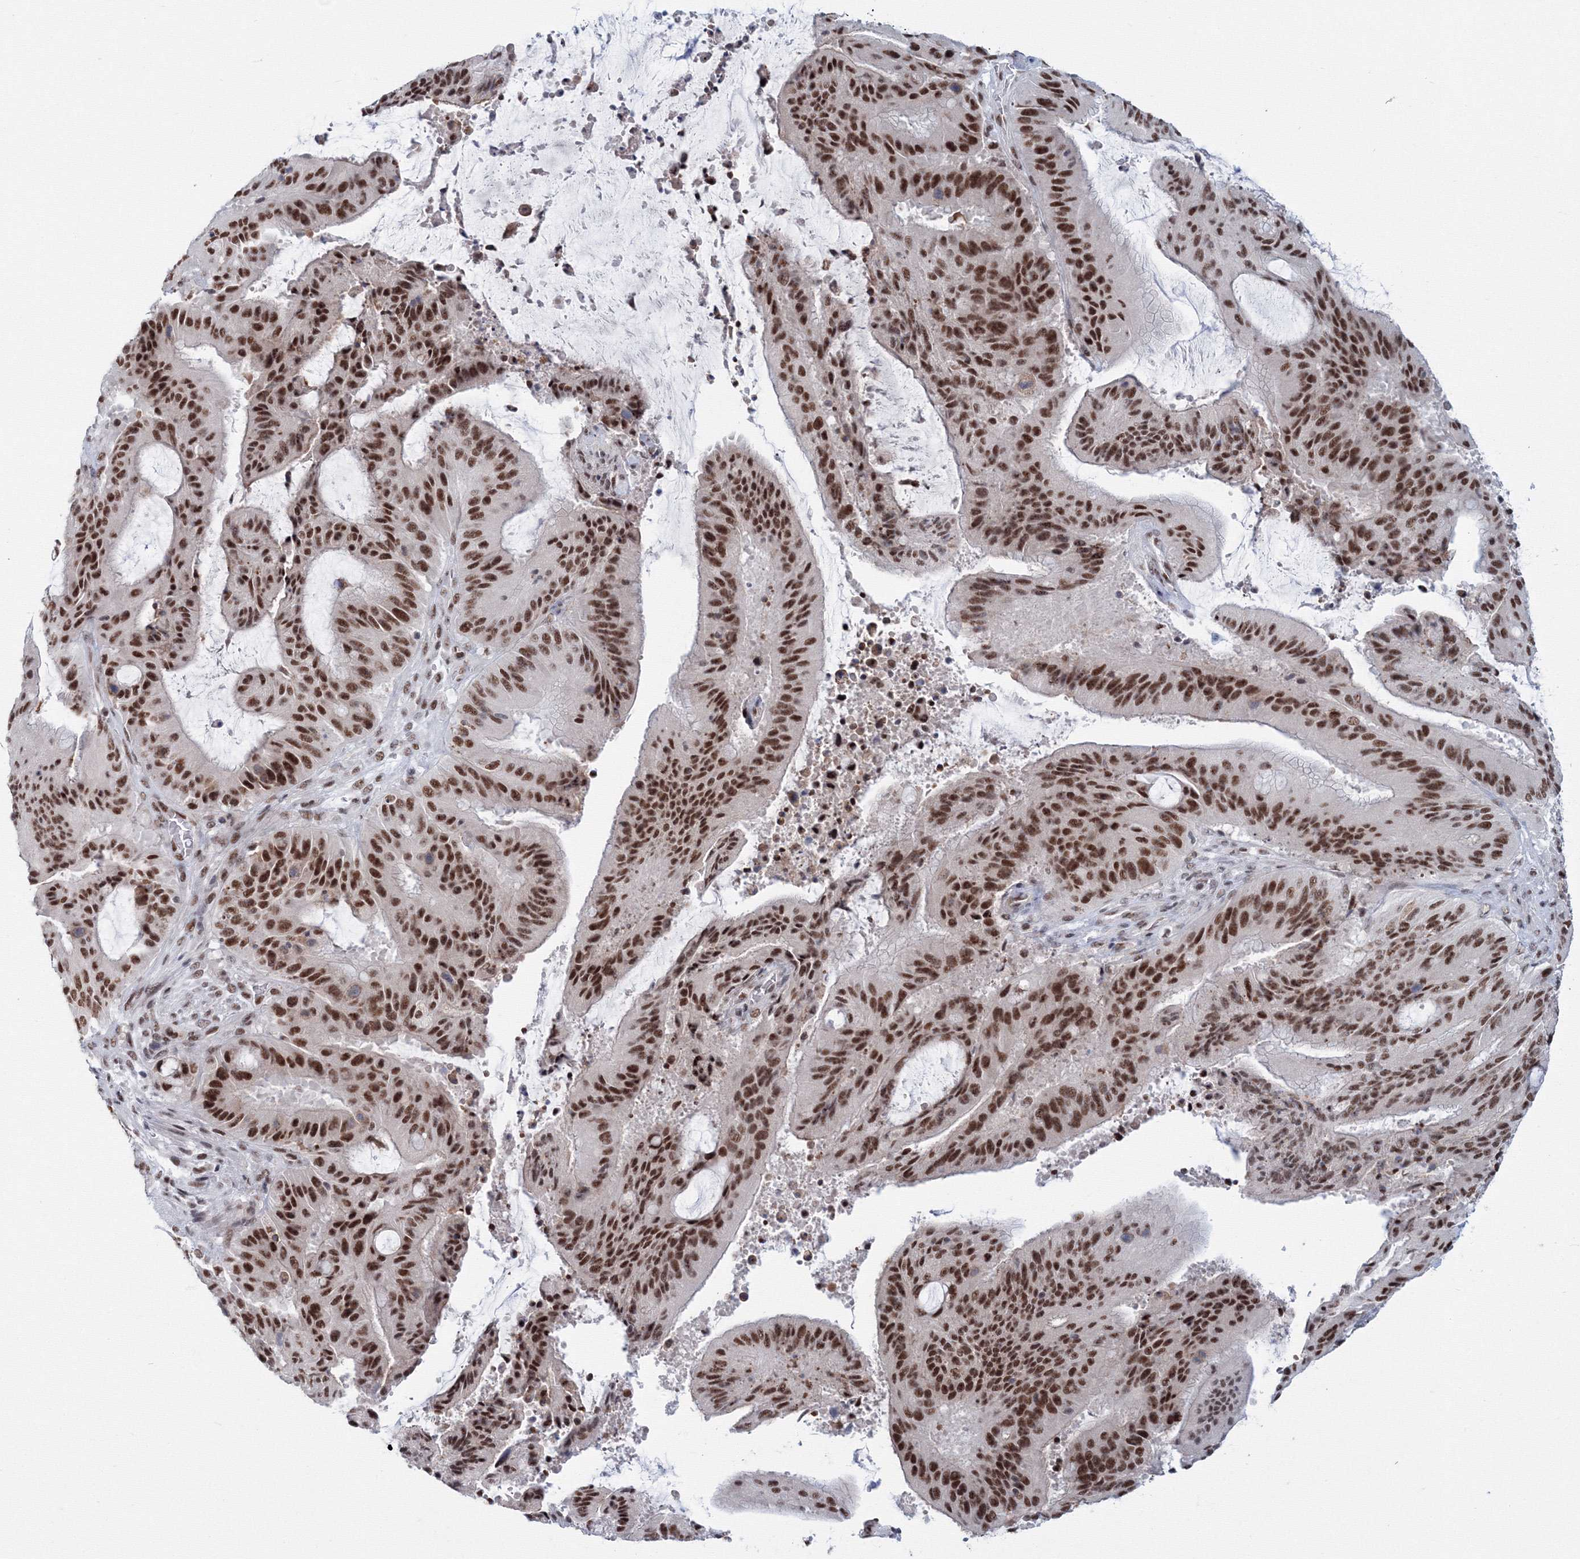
{"staining": {"intensity": "strong", "quantity": ">75%", "location": "nuclear"}, "tissue": "liver cancer", "cell_type": "Tumor cells", "image_type": "cancer", "snomed": [{"axis": "morphology", "description": "Normal tissue, NOS"}, {"axis": "morphology", "description": "Cholangiocarcinoma"}, {"axis": "topography", "description": "Liver"}, {"axis": "topography", "description": "Peripheral nerve tissue"}], "caption": "A high amount of strong nuclear expression is seen in about >75% of tumor cells in liver cholangiocarcinoma tissue.", "gene": "SF3B6", "patient": {"sex": "female", "age": 73}}